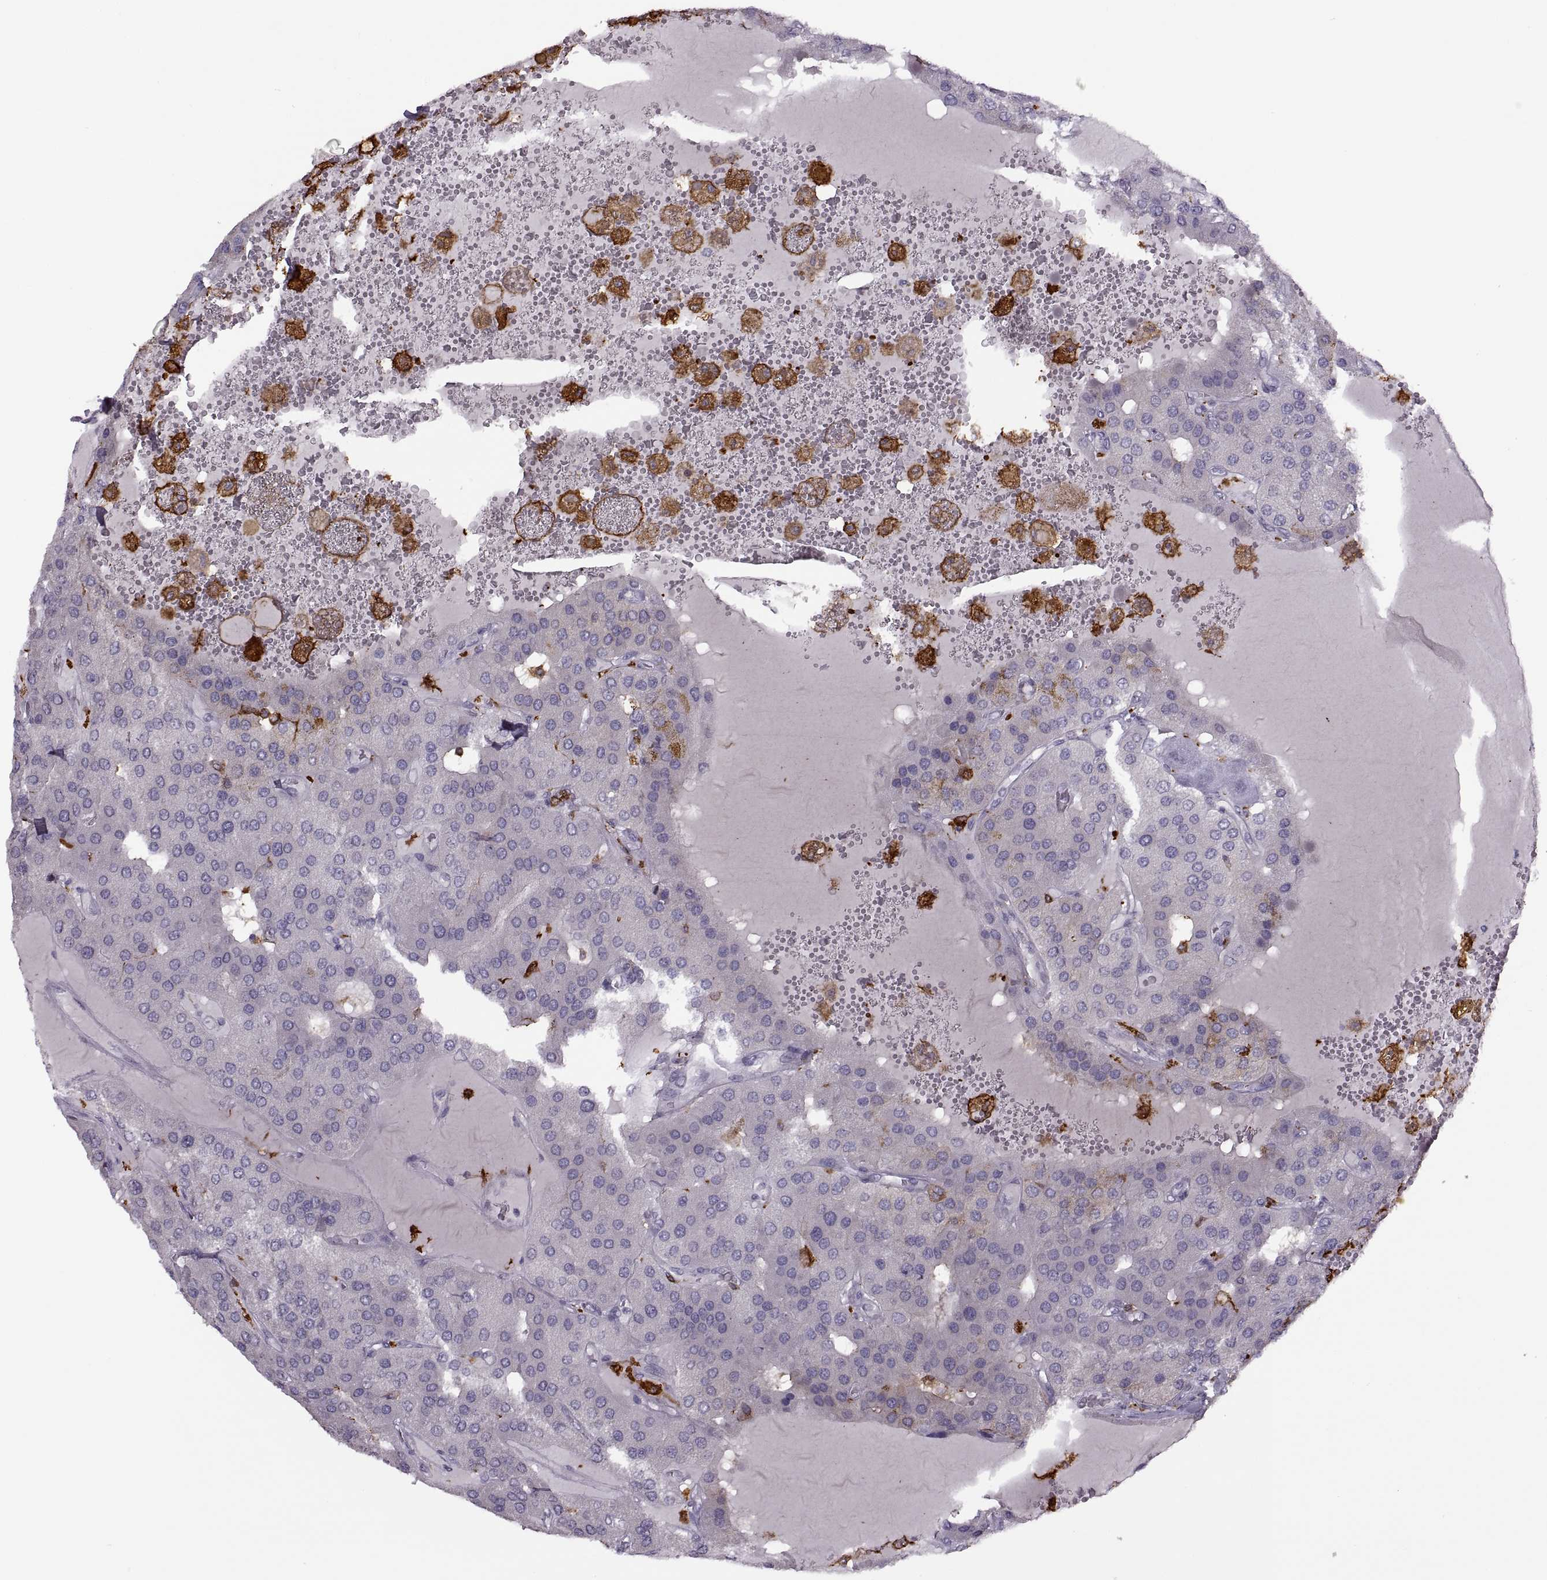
{"staining": {"intensity": "negative", "quantity": "none", "location": "none"}, "tissue": "parathyroid gland", "cell_type": "Glandular cells", "image_type": "normal", "snomed": [{"axis": "morphology", "description": "Normal tissue, NOS"}, {"axis": "morphology", "description": "Adenoma, NOS"}, {"axis": "topography", "description": "Parathyroid gland"}], "caption": "DAB (3,3'-diaminobenzidine) immunohistochemical staining of unremarkable human parathyroid gland reveals no significant staining in glandular cells.", "gene": "H2AP", "patient": {"sex": "female", "age": 86}}